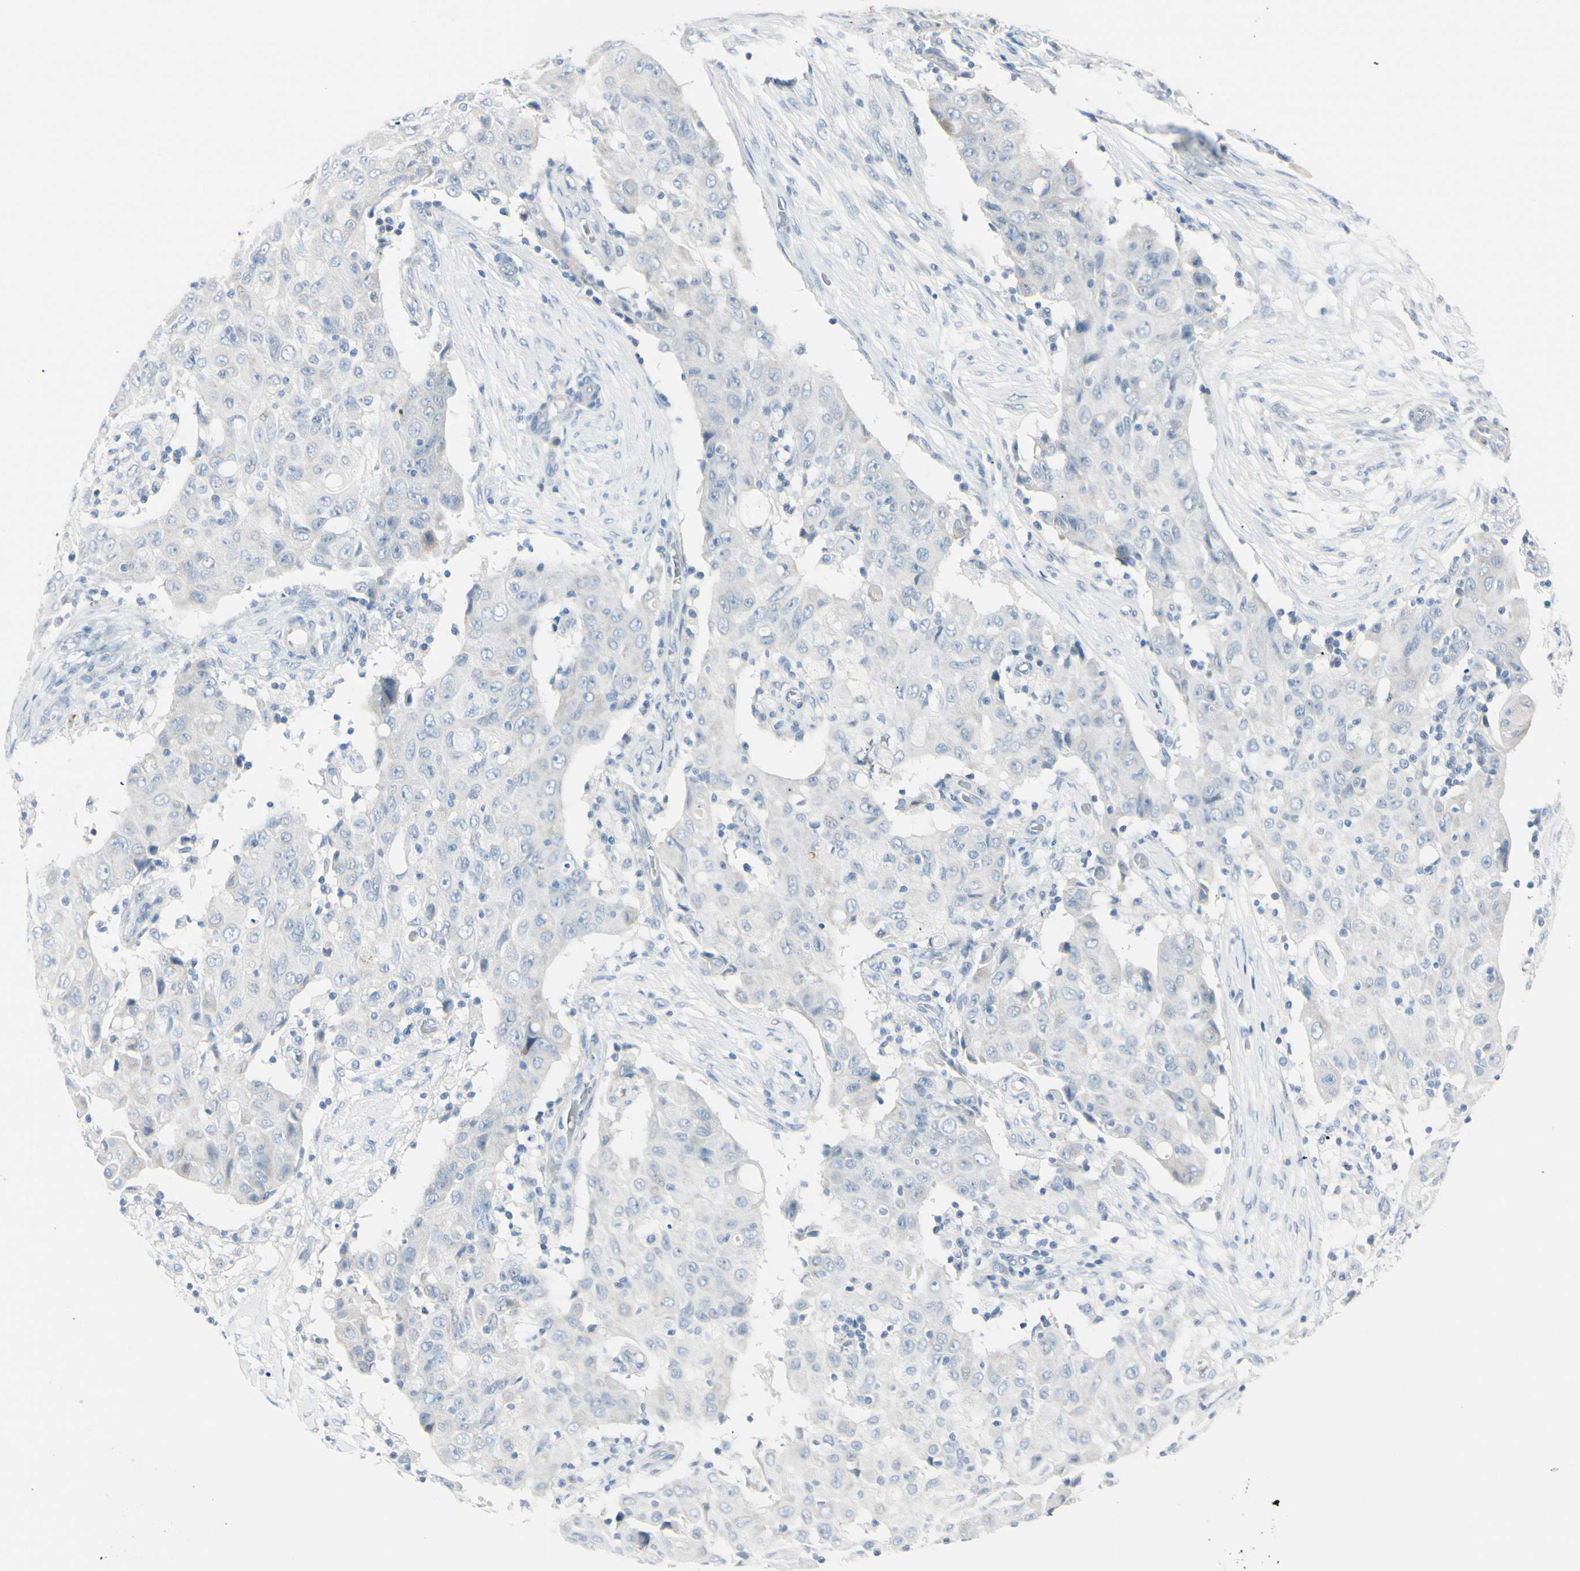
{"staining": {"intensity": "negative", "quantity": "none", "location": "none"}, "tissue": "ovarian cancer", "cell_type": "Tumor cells", "image_type": "cancer", "snomed": [{"axis": "morphology", "description": "Carcinoma, endometroid"}, {"axis": "topography", "description": "Ovary"}], "caption": "High magnification brightfield microscopy of endometroid carcinoma (ovarian) stained with DAB (3,3'-diaminobenzidine) (brown) and counterstained with hematoxylin (blue): tumor cells show no significant expression.", "gene": "CDHR5", "patient": {"sex": "female", "age": 42}}